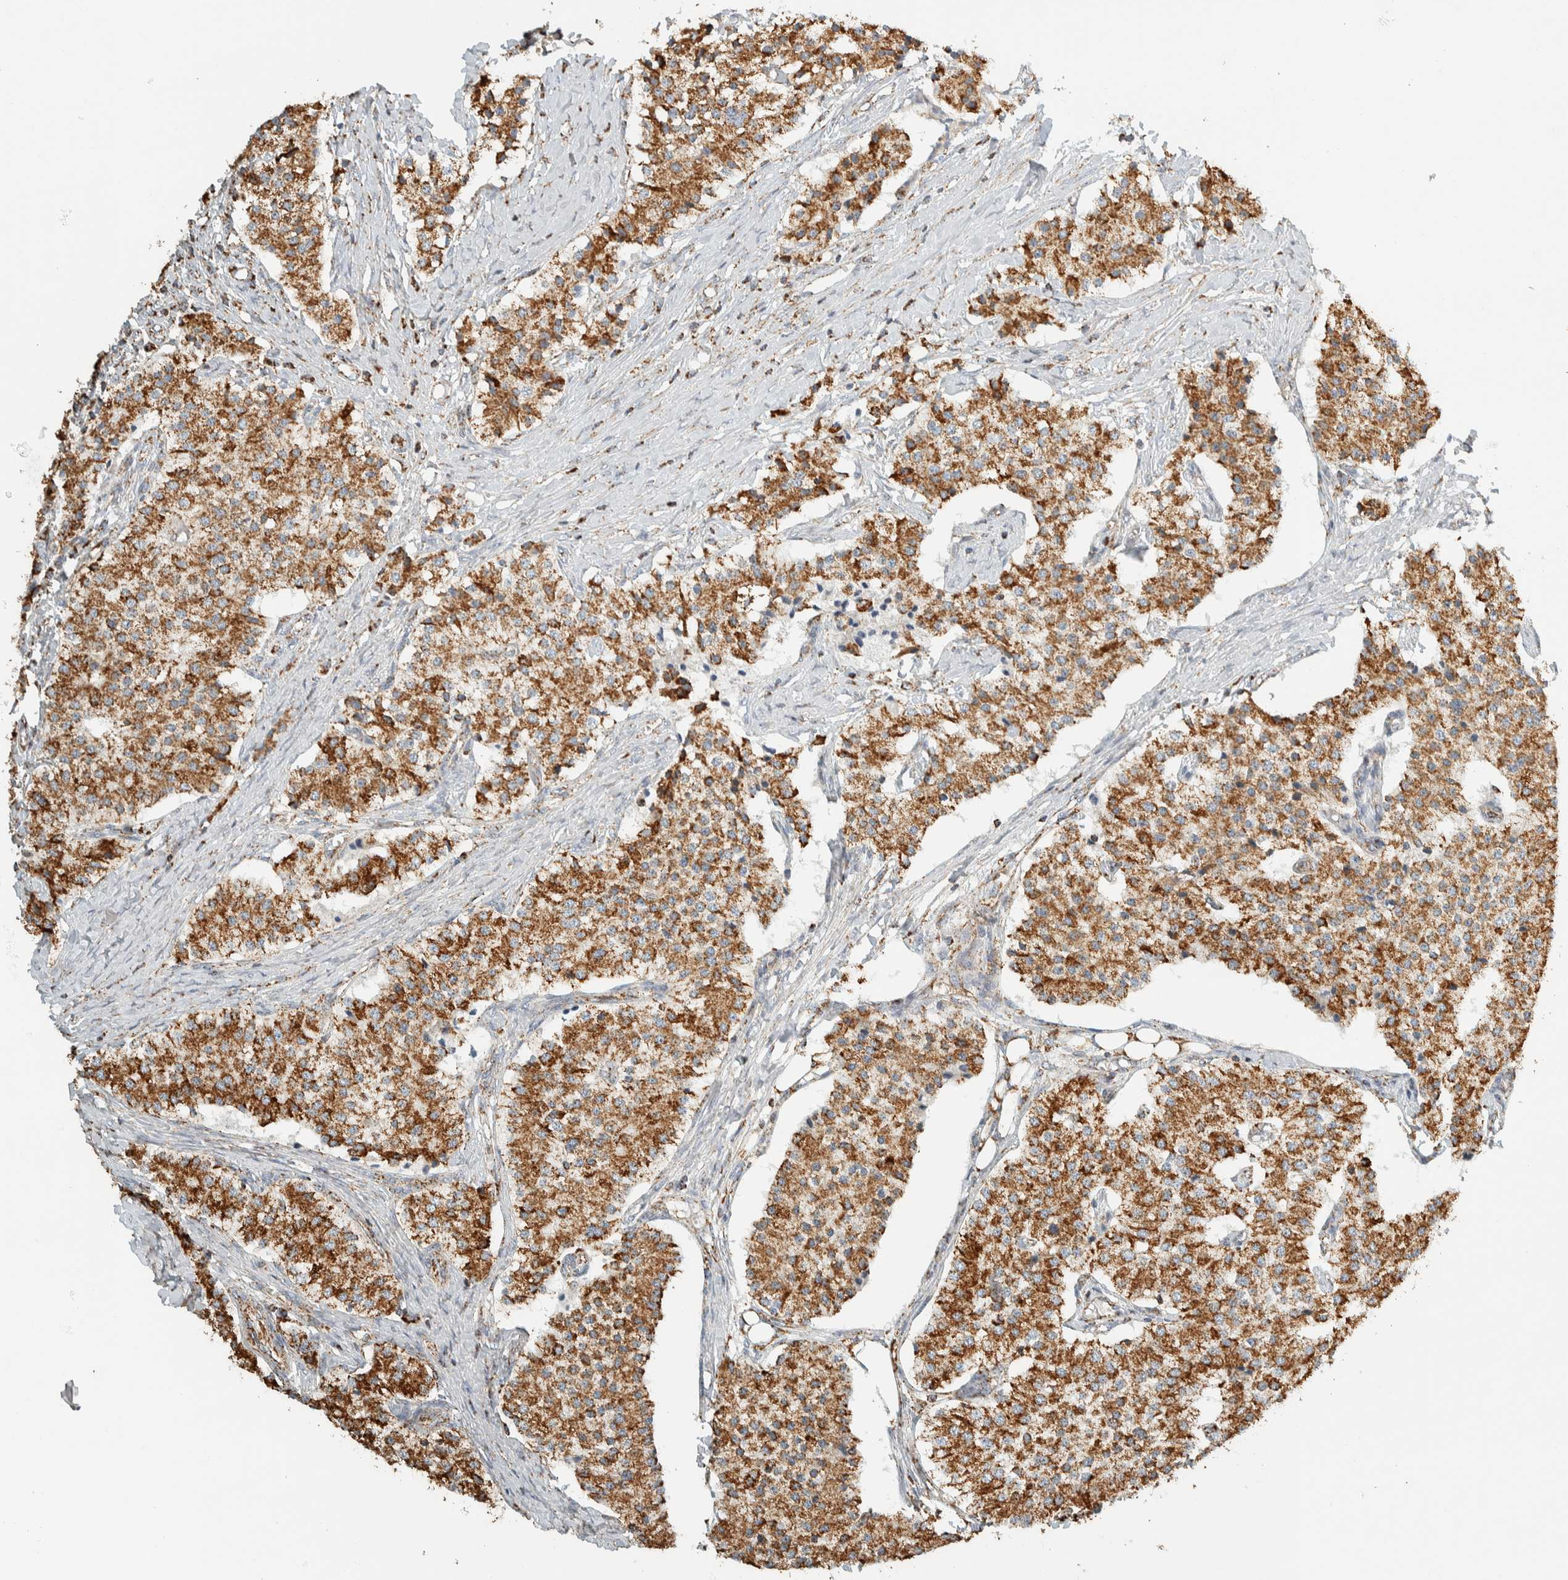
{"staining": {"intensity": "moderate", "quantity": ">75%", "location": "cytoplasmic/membranous"}, "tissue": "carcinoid", "cell_type": "Tumor cells", "image_type": "cancer", "snomed": [{"axis": "morphology", "description": "Carcinoid, malignant, NOS"}, {"axis": "topography", "description": "Colon"}], "caption": "A micrograph of malignant carcinoid stained for a protein displays moderate cytoplasmic/membranous brown staining in tumor cells. The protein is shown in brown color, while the nuclei are stained blue.", "gene": "ZNF454", "patient": {"sex": "female", "age": 52}}